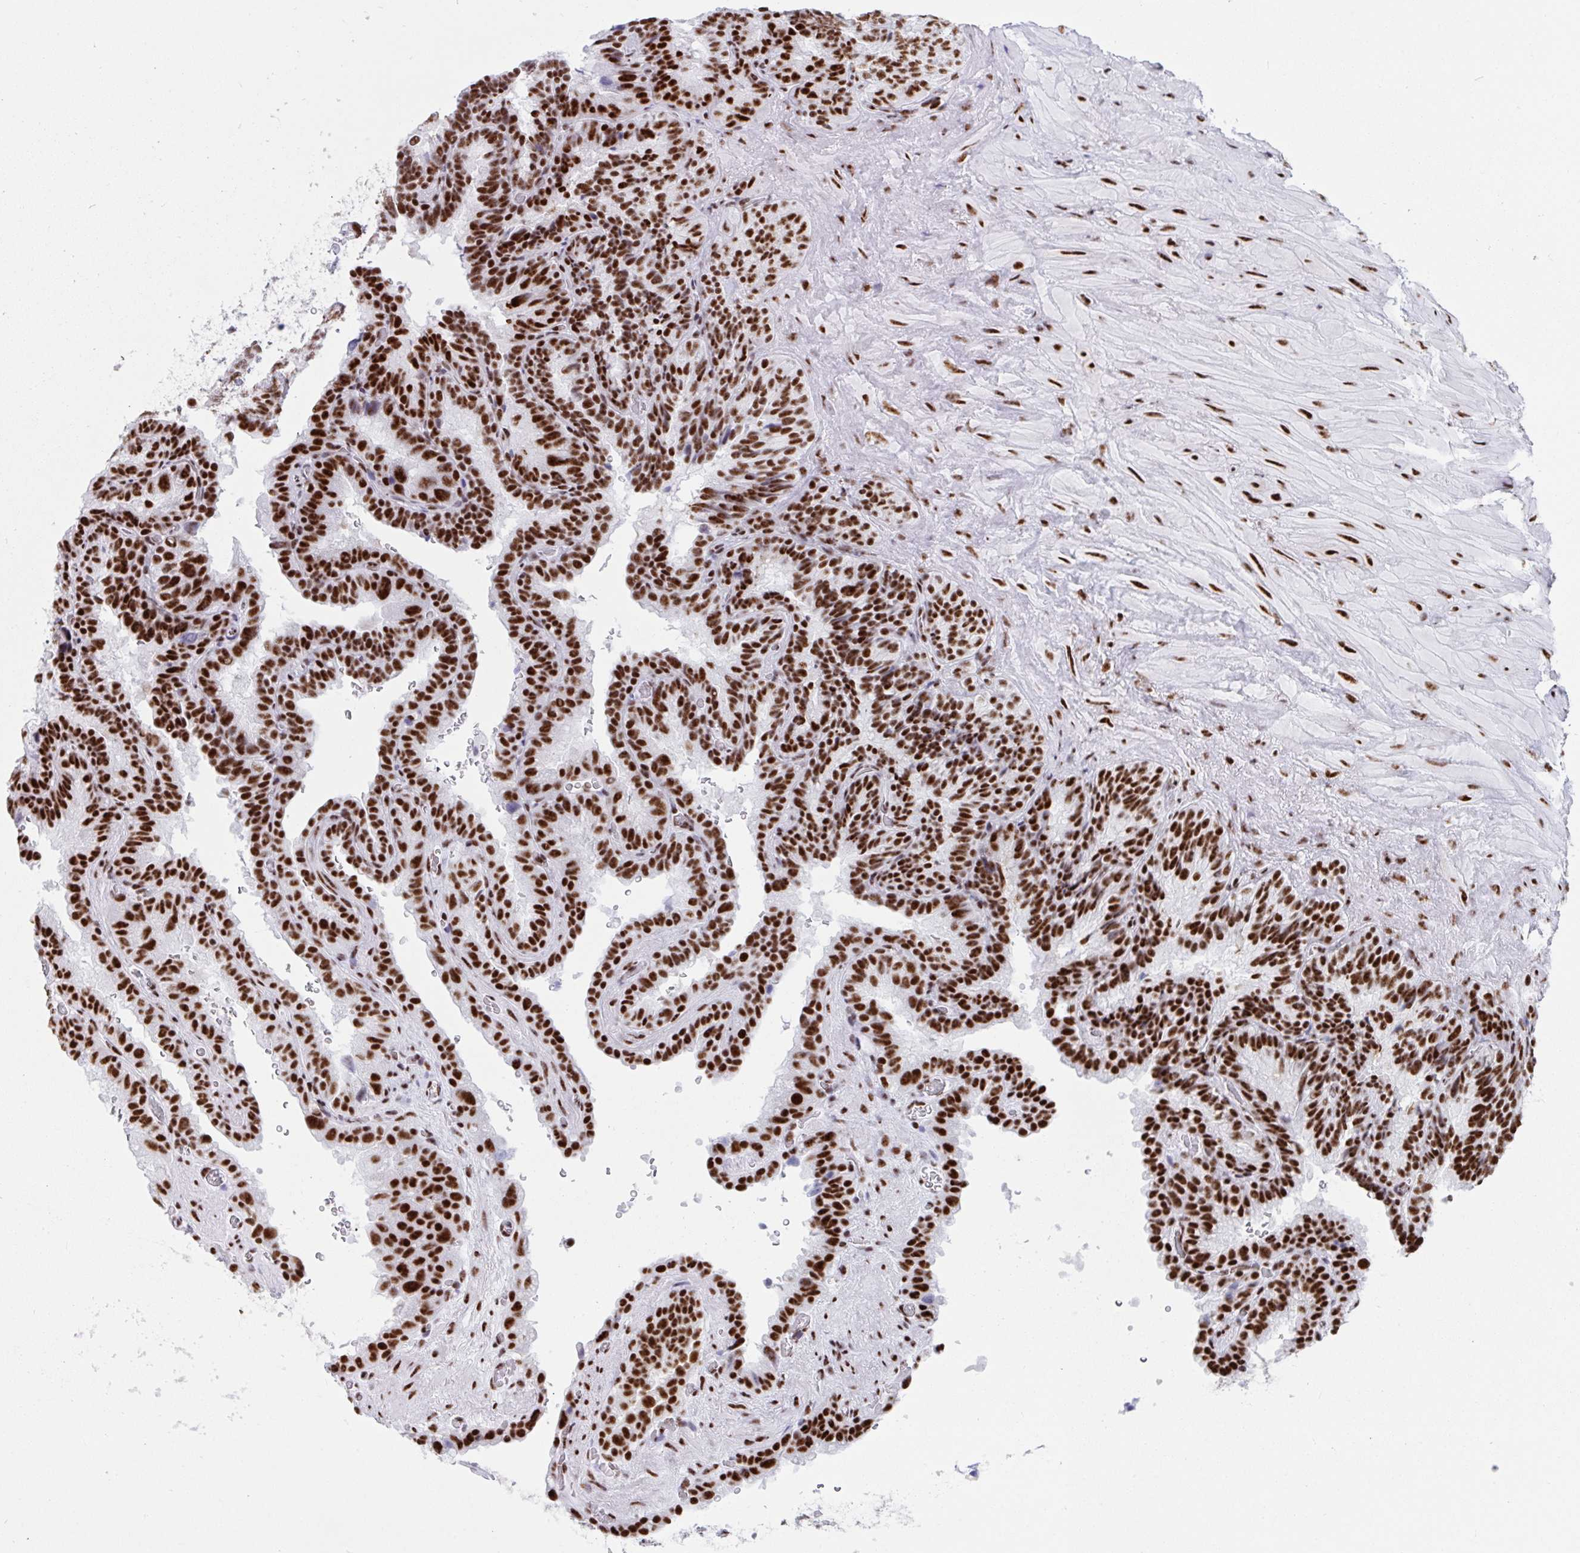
{"staining": {"intensity": "strong", "quantity": ">75%", "location": "nuclear"}, "tissue": "seminal vesicle", "cell_type": "Glandular cells", "image_type": "normal", "snomed": [{"axis": "morphology", "description": "Normal tissue, NOS"}, {"axis": "topography", "description": "Seminal veicle"}], "caption": "Immunohistochemistry of unremarkable human seminal vesicle reveals high levels of strong nuclear staining in approximately >75% of glandular cells. The staining was performed using DAB to visualize the protein expression in brown, while the nuclei were stained in blue with hematoxylin (Magnification: 20x).", "gene": "IKZF2", "patient": {"sex": "male", "age": 60}}